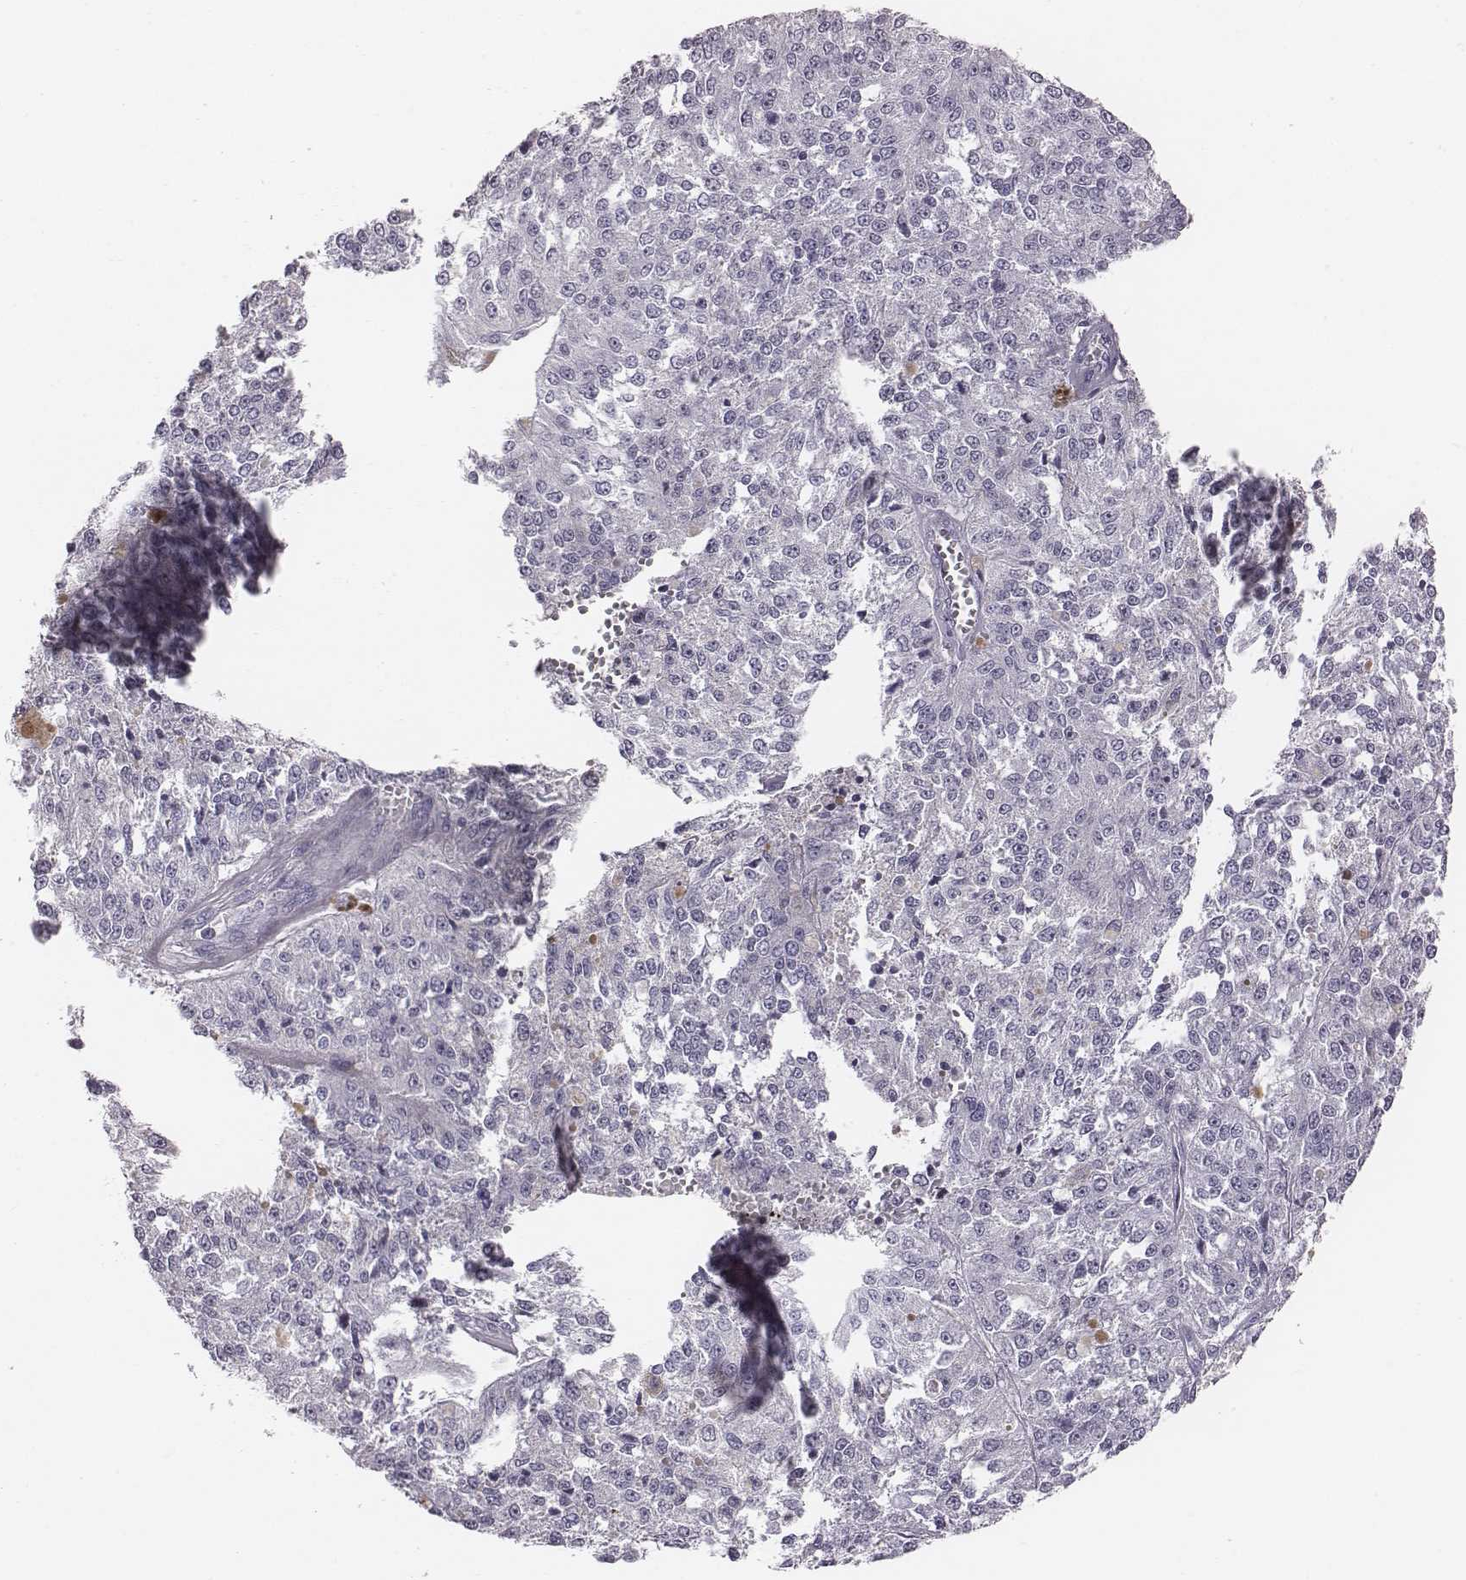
{"staining": {"intensity": "negative", "quantity": "none", "location": "none"}, "tissue": "melanoma", "cell_type": "Tumor cells", "image_type": "cancer", "snomed": [{"axis": "morphology", "description": "Malignant melanoma, Metastatic site"}, {"axis": "topography", "description": "Lymph node"}], "caption": "The image demonstrates no significant staining in tumor cells of malignant melanoma (metastatic site).", "gene": "CACNG4", "patient": {"sex": "female", "age": 64}}